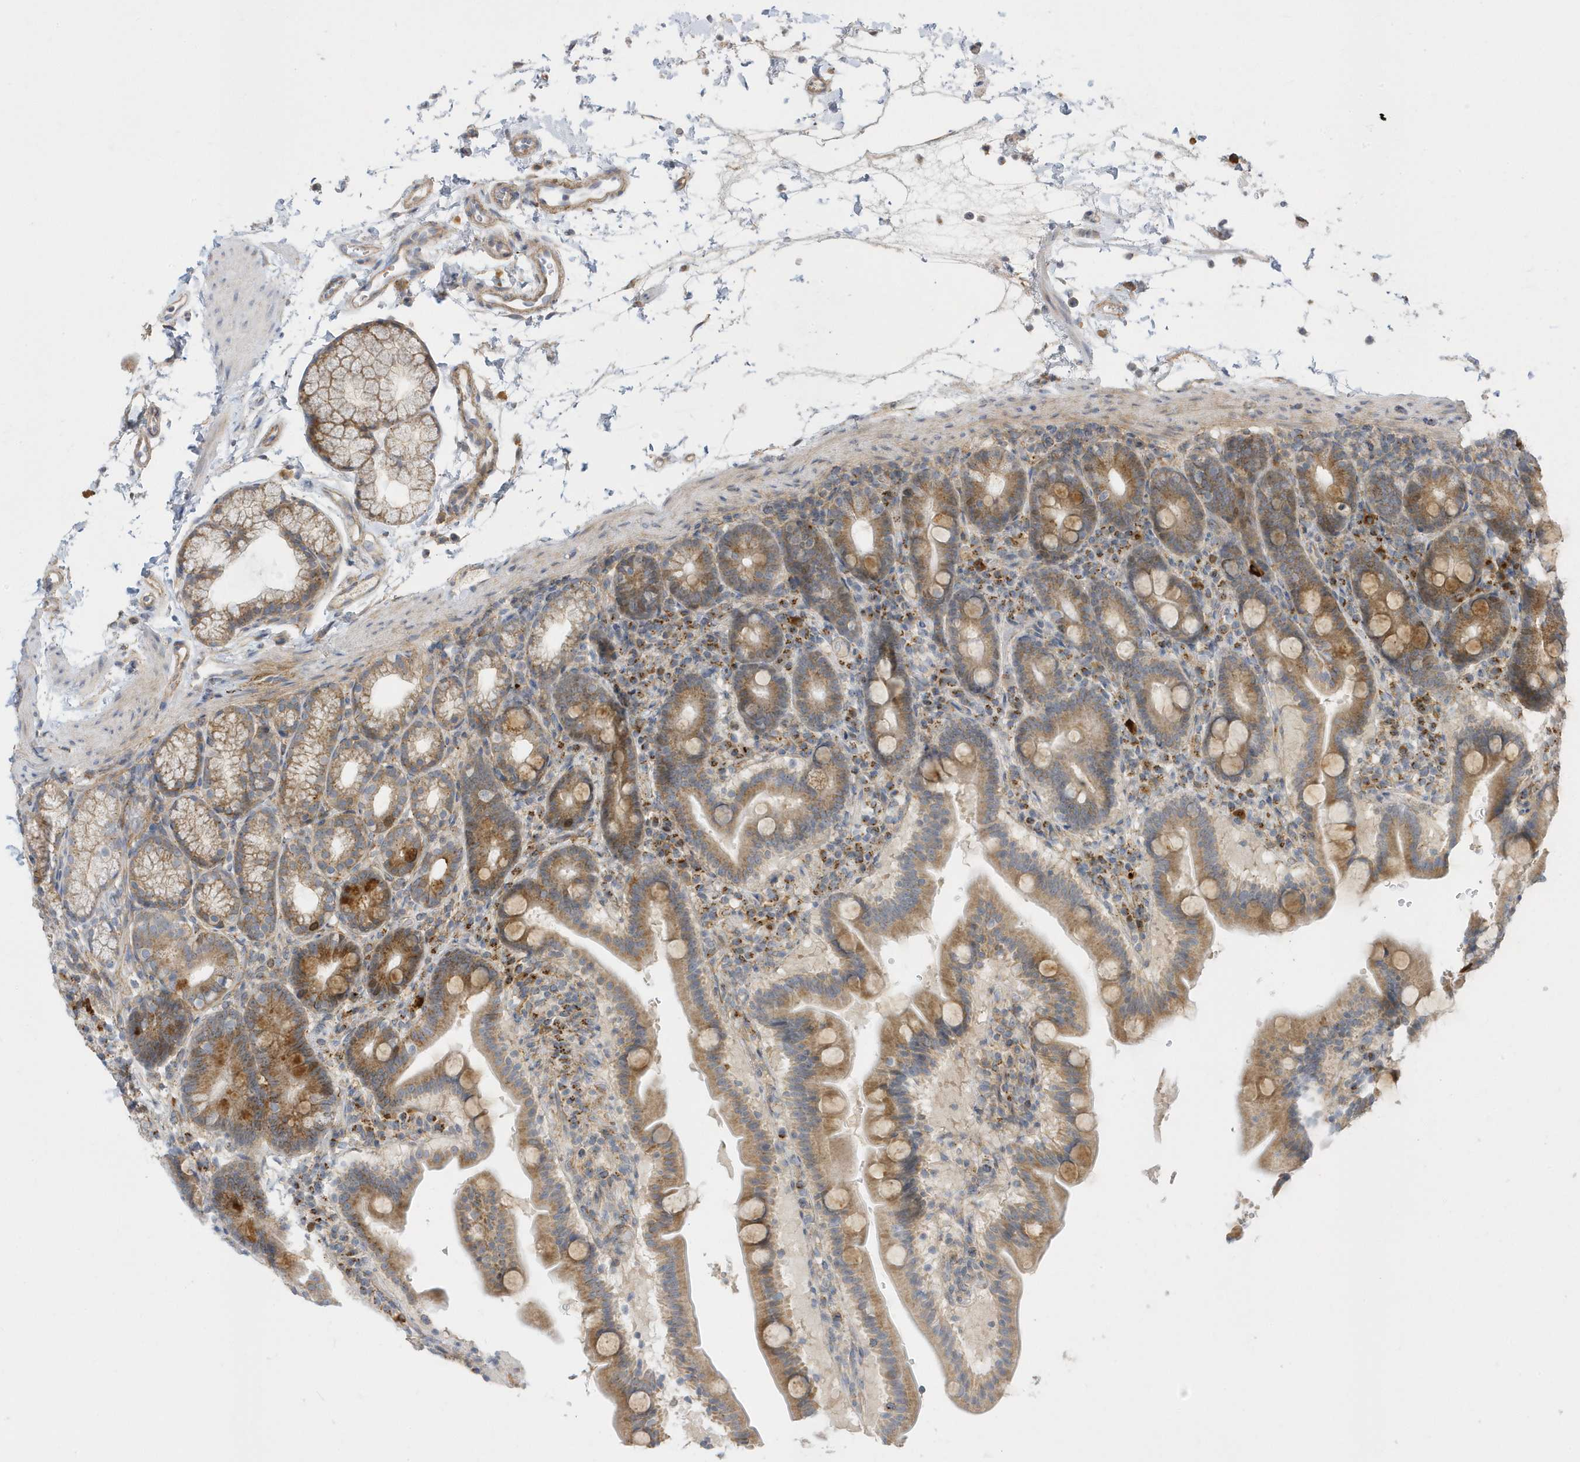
{"staining": {"intensity": "moderate", "quantity": ">75%", "location": "cytoplasmic/membranous"}, "tissue": "duodenum", "cell_type": "Glandular cells", "image_type": "normal", "snomed": [{"axis": "morphology", "description": "Normal tissue, NOS"}, {"axis": "topography", "description": "Duodenum"}], "caption": "Brown immunohistochemical staining in unremarkable human duodenum demonstrates moderate cytoplasmic/membranous expression in about >75% of glandular cells. (DAB = brown stain, brightfield microscopy at high magnification).", "gene": "HRH4", "patient": {"sex": "male", "age": 54}}